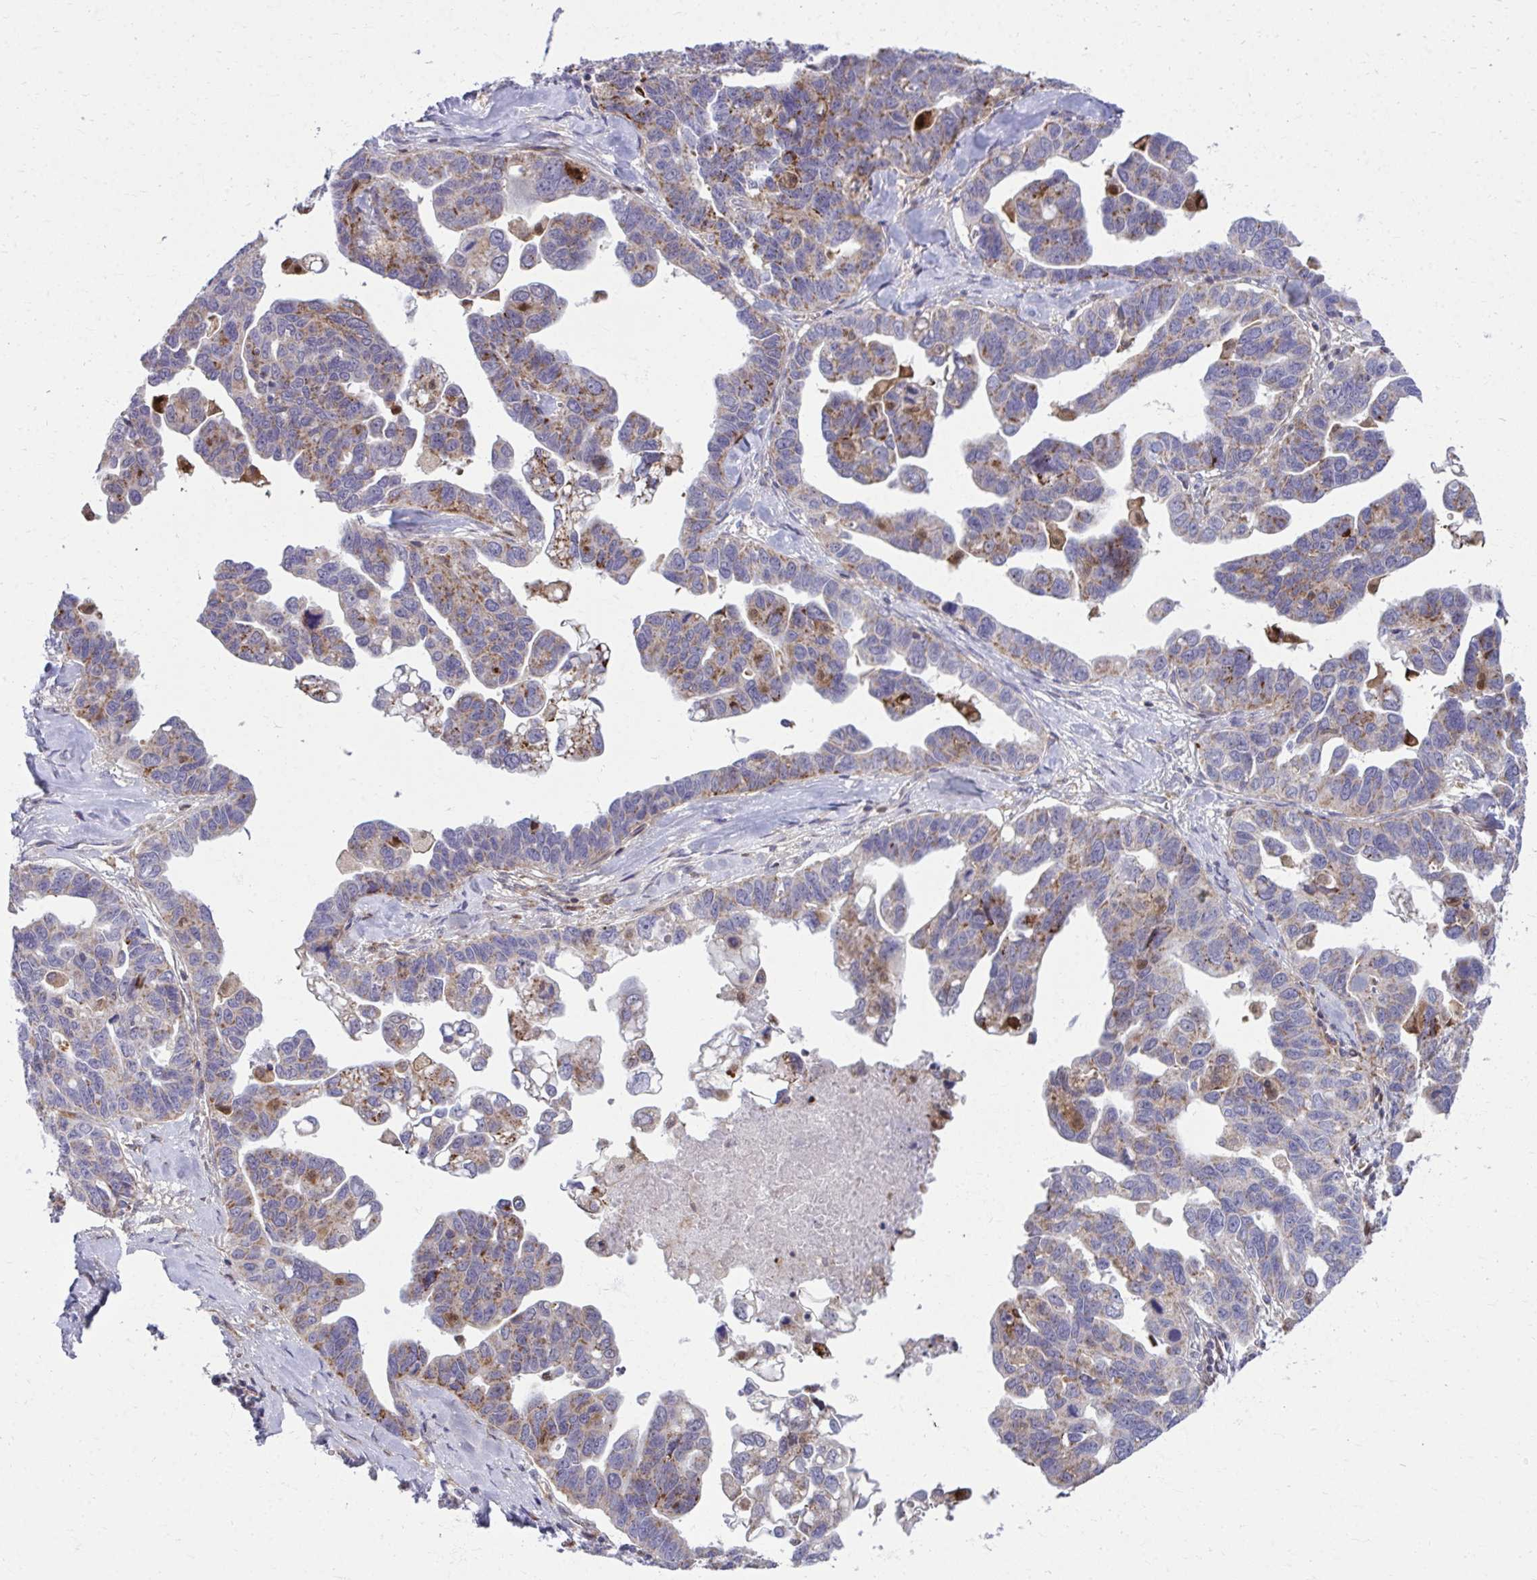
{"staining": {"intensity": "moderate", "quantity": "25%-75%", "location": "cytoplasmic/membranous"}, "tissue": "ovarian cancer", "cell_type": "Tumor cells", "image_type": "cancer", "snomed": [{"axis": "morphology", "description": "Cystadenocarcinoma, serous, NOS"}, {"axis": "topography", "description": "Ovary"}], "caption": "An immunohistochemistry (IHC) micrograph of tumor tissue is shown. Protein staining in brown highlights moderate cytoplasmic/membranous positivity in ovarian cancer (serous cystadenocarcinoma) within tumor cells.", "gene": "C16orf54", "patient": {"sex": "female", "age": 69}}